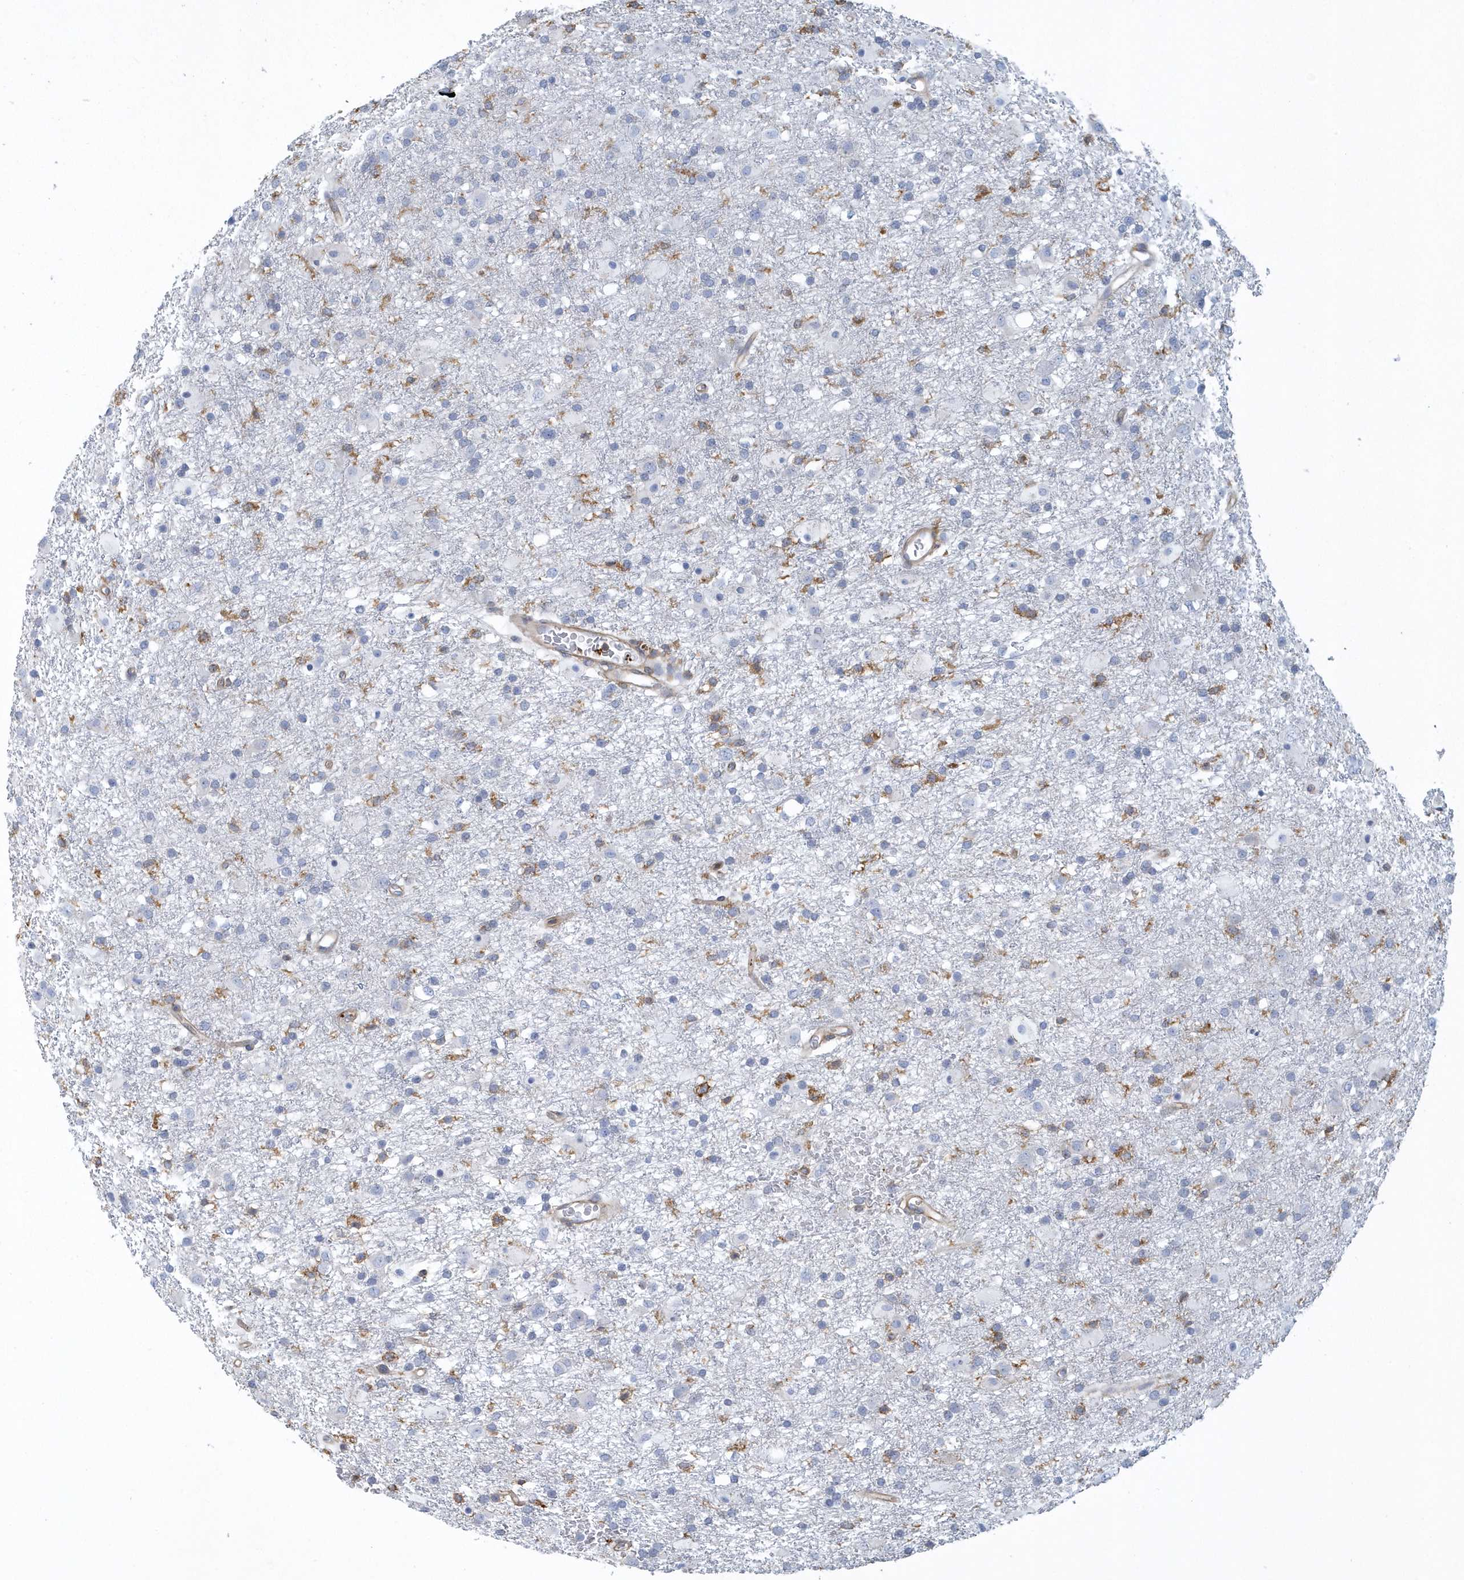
{"staining": {"intensity": "negative", "quantity": "none", "location": "none"}, "tissue": "glioma", "cell_type": "Tumor cells", "image_type": "cancer", "snomed": [{"axis": "morphology", "description": "Glioma, malignant, Low grade"}, {"axis": "topography", "description": "Brain"}], "caption": "The micrograph exhibits no staining of tumor cells in low-grade glioma (malignant). (Brightfield microscopy of DAB (3,3'-diaminobenzidine) immunohistochemistry (IHC) at high magnification).", "gene": "ARAP2", "patient": {"sex": "male", "age": 65}}